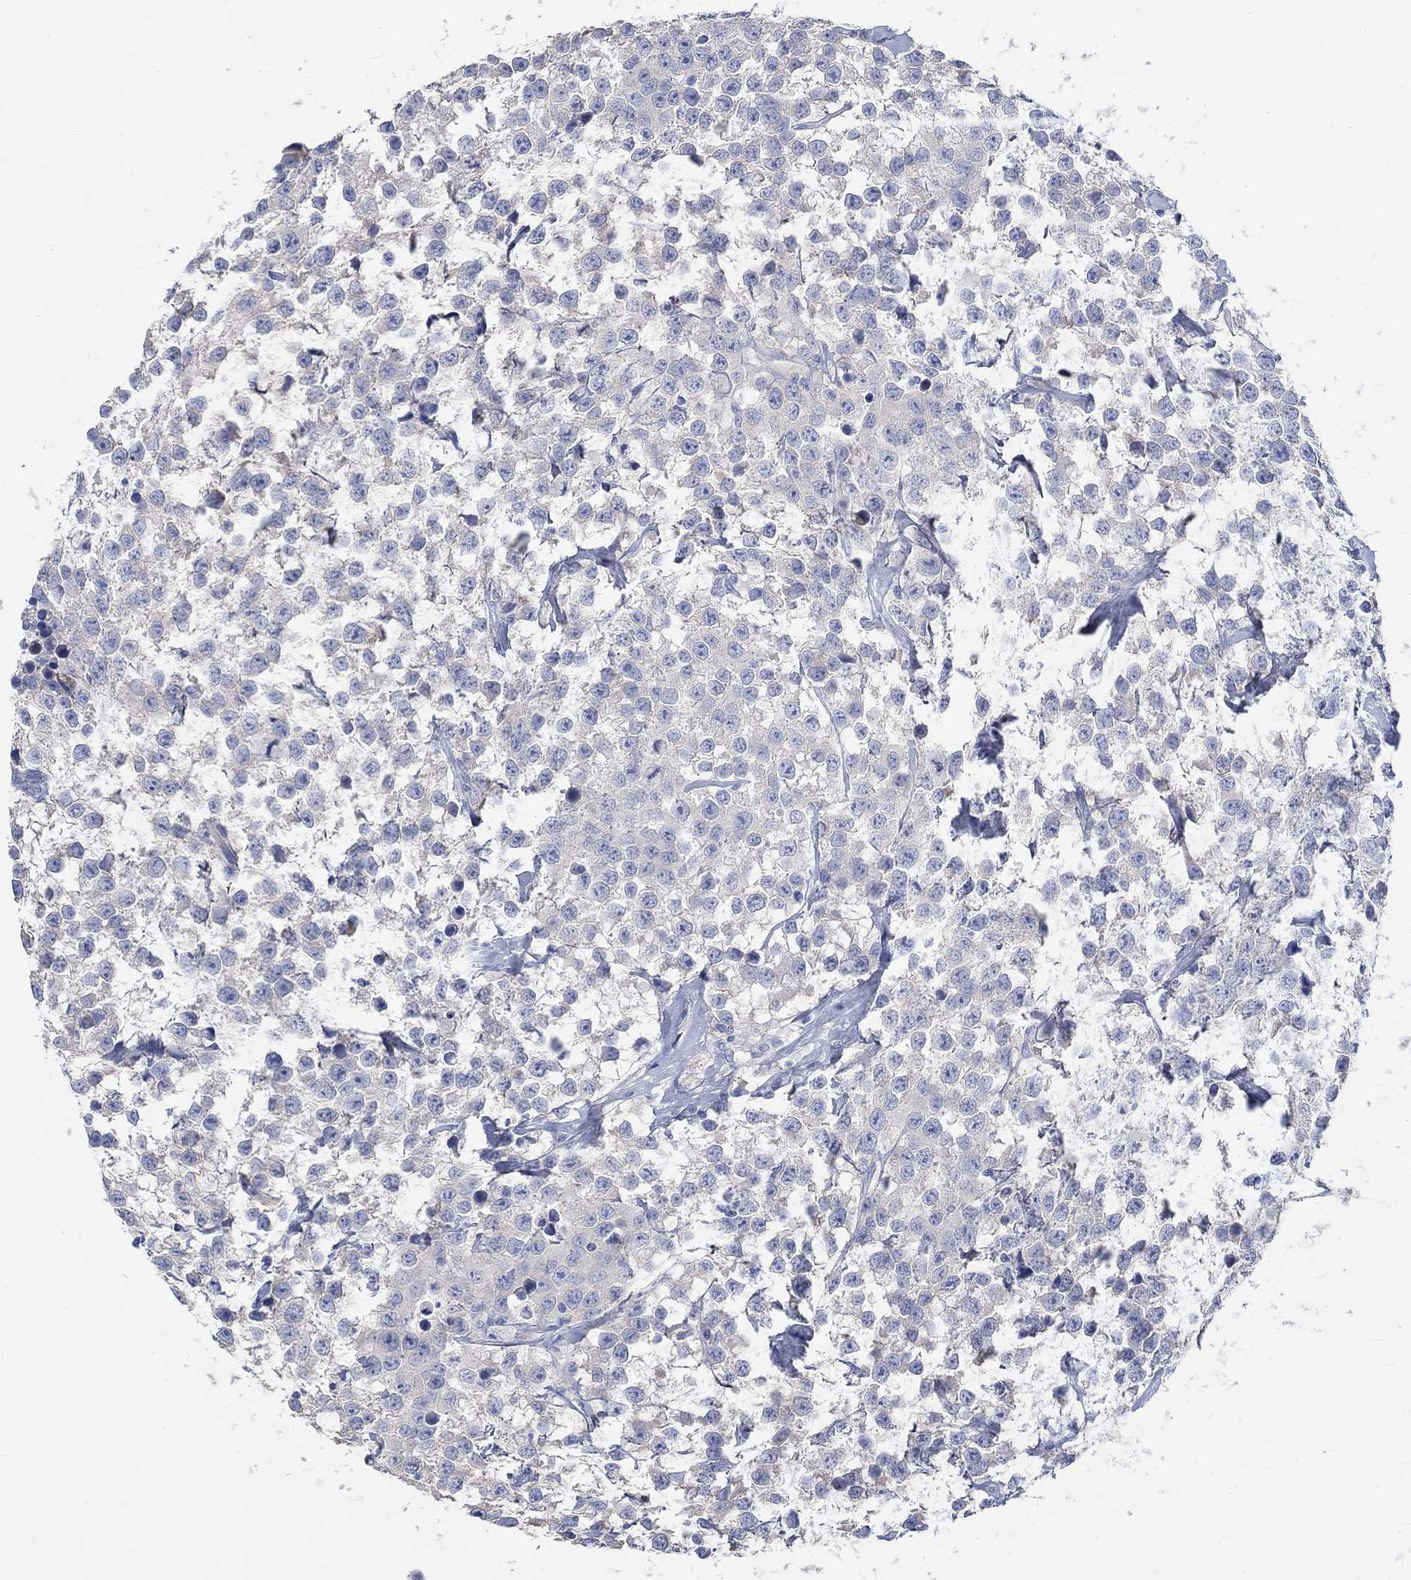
{"staining": {"intensity": "negative", "quantity": "none", "location": "none"}, "tissue": "testis cancer", "cell_type": "Tumor cells", "image_type": "cancer", "snomed": [{"axis": "morphology", "description": "Seminoma, NOS"}, {"axis": "topography", "description": "Testis"}], "caption": "This is an immunohistochemistry micrograph of human testis cancer (seminoma). There is no positivity in tumor cells.", "gene": "KCNA1", "patient": {"sex": "male", "age": 59}}